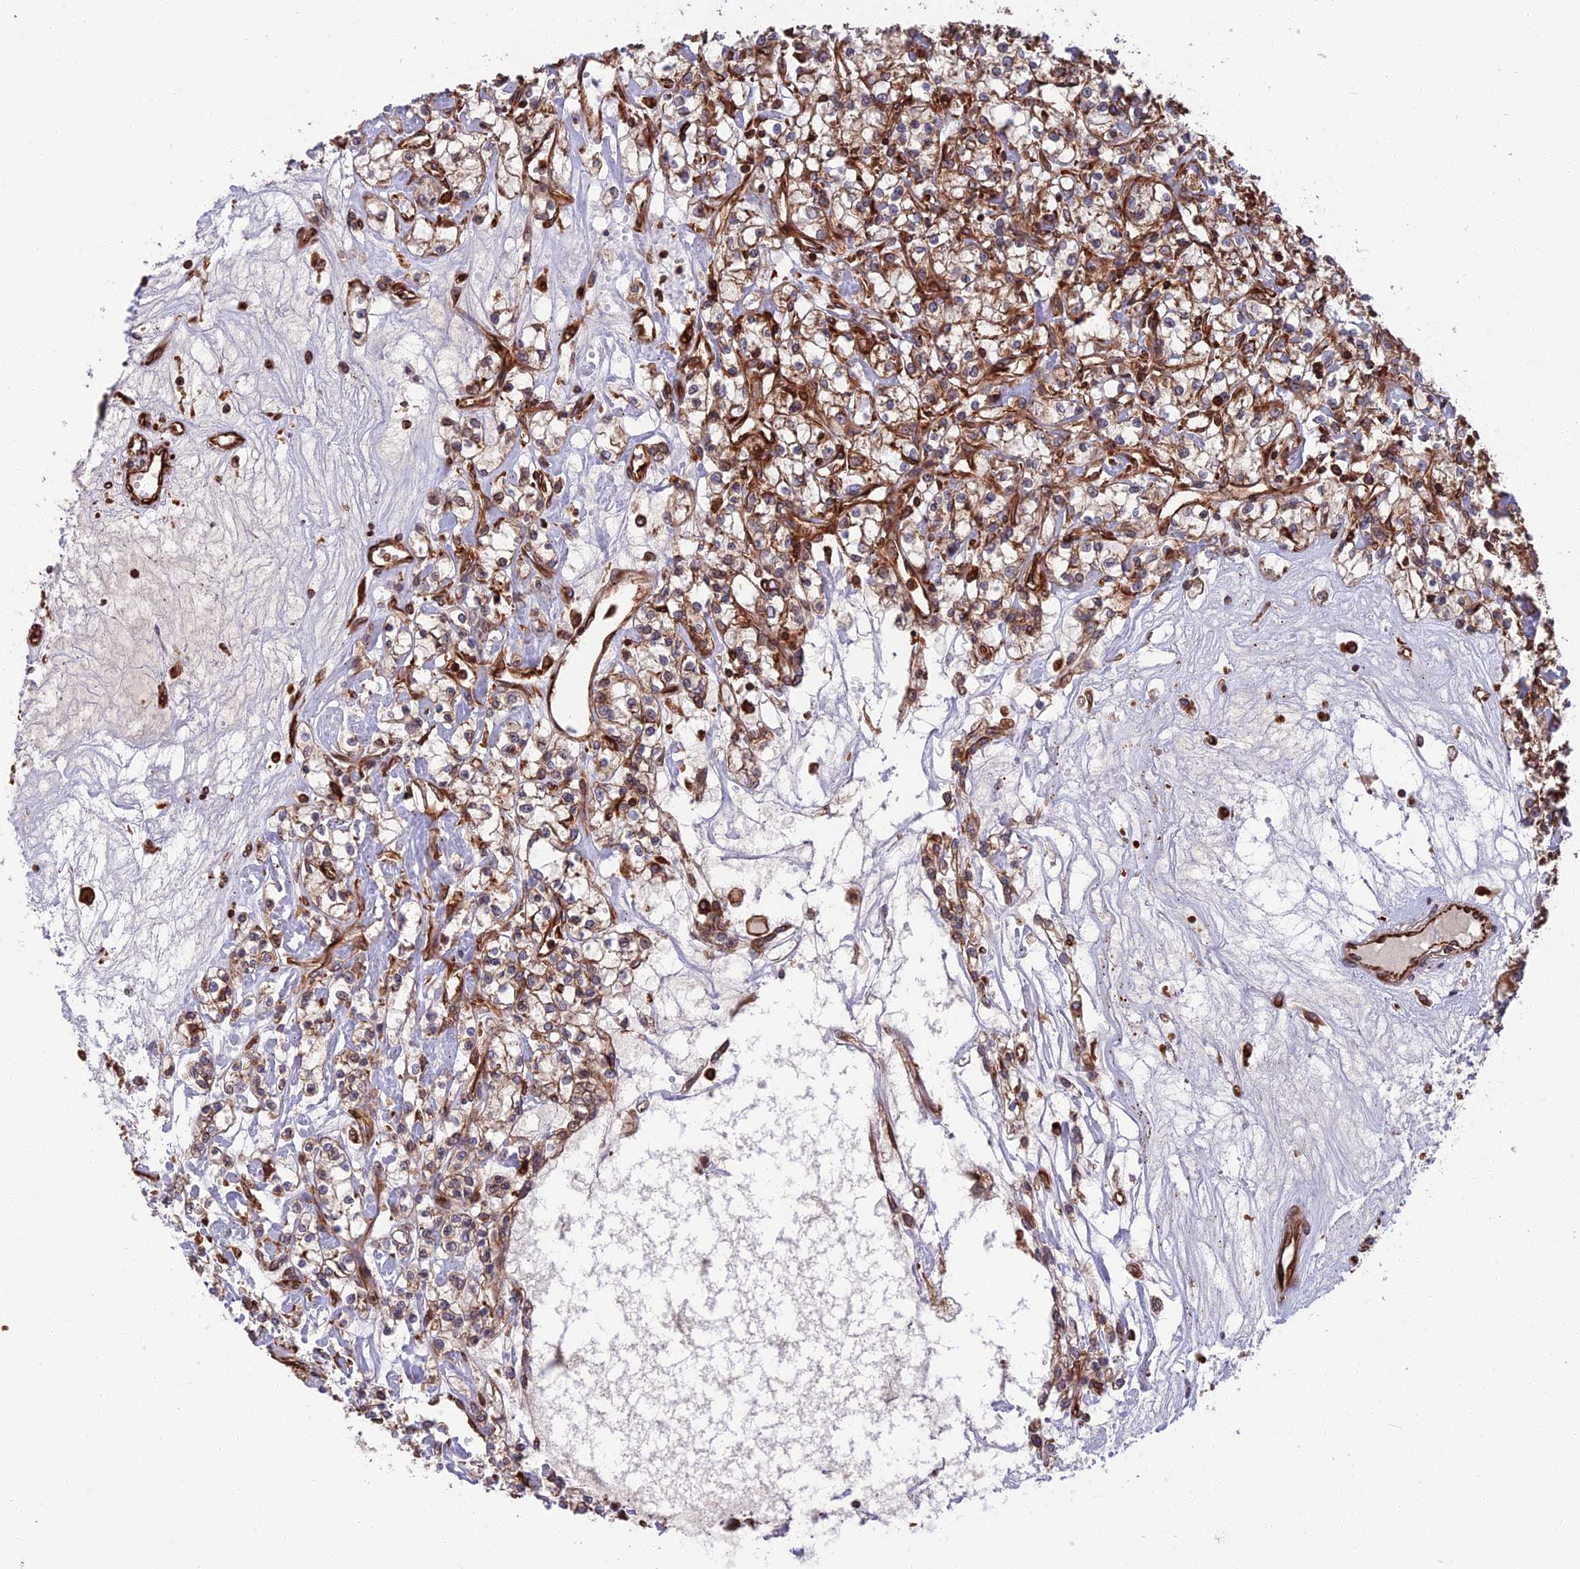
{"staining": {"intensity": "strong", "quantity": ">75%", "location": "cytoplasmic/membranous"}, "tissue": "renal cancer", "cell_type": "Tumor cells", "image_type": "cancer", "snomed": [{"axis": "morphology", "description": "Adenocarcinoma, NOS"}, {"axis": "topography", "description": "Kidney"}], "caption": "A micrograph showing strong cytoplasmic/membranous expression in approximately >75% of tumor cells in renal cancer (adenocarcinoma), as visualized by brown immunohistochemical staining.", "gene": "WDR1", "patient": {"sex": "female", "age": 59}}